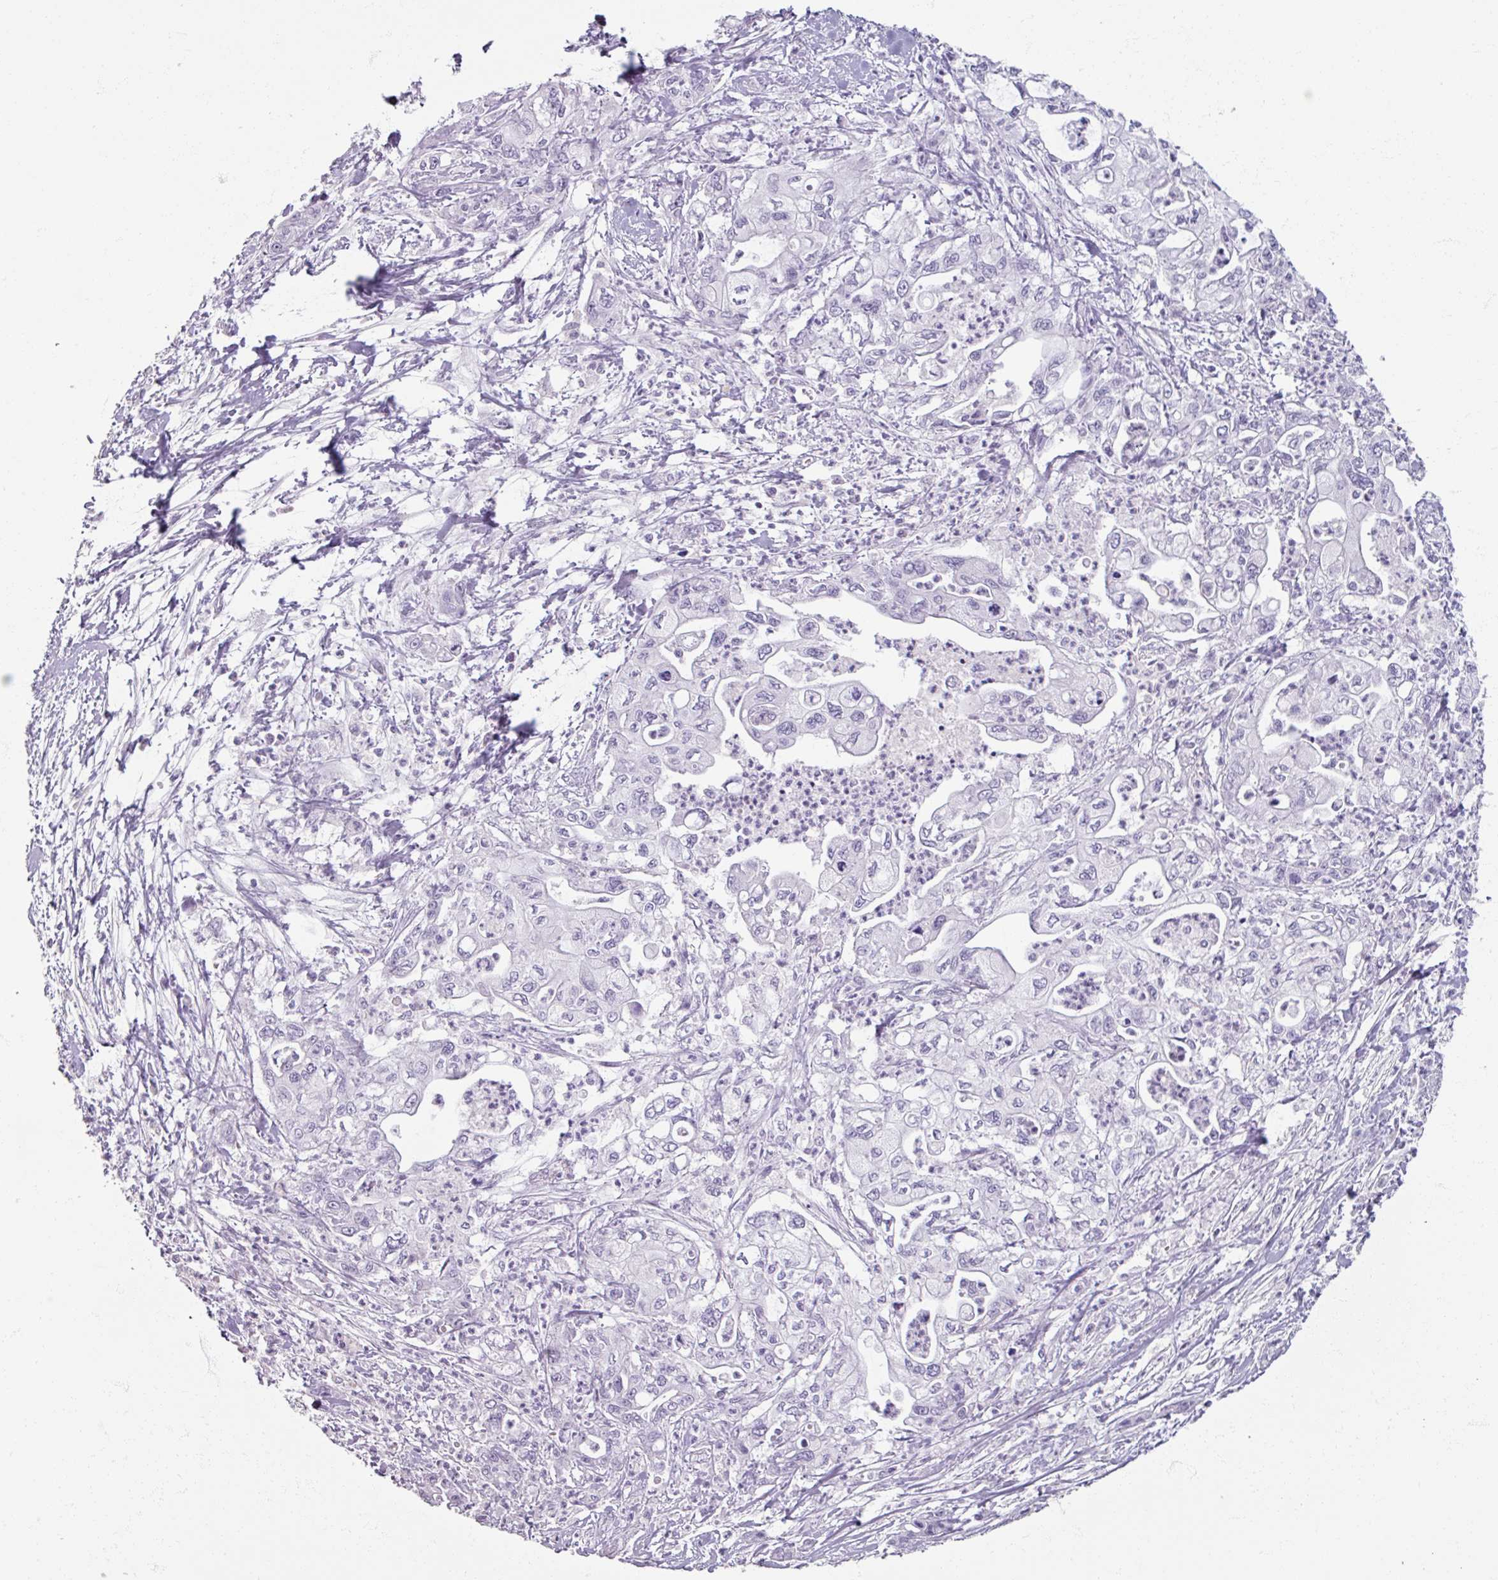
{"staining": {"intensity": "negative", "quantity": "none", "location": "none"}, "tissue": "pancreatic cancer", "cell_type": "Tumor cells", "image_type": "cancer", "snomed": [{"axis": "morphology", "description": "Adenocarcinoma, NOS"}, {"axis": "topography", "description": "Pancreas"}], "caption": "Pancreatic adenocarcinoma stained for a protein using immunohistochemistry (IHC) reveals no staining tumor cells.", "gene": "TG", "patient": {"sex": "male", "age": 61}}